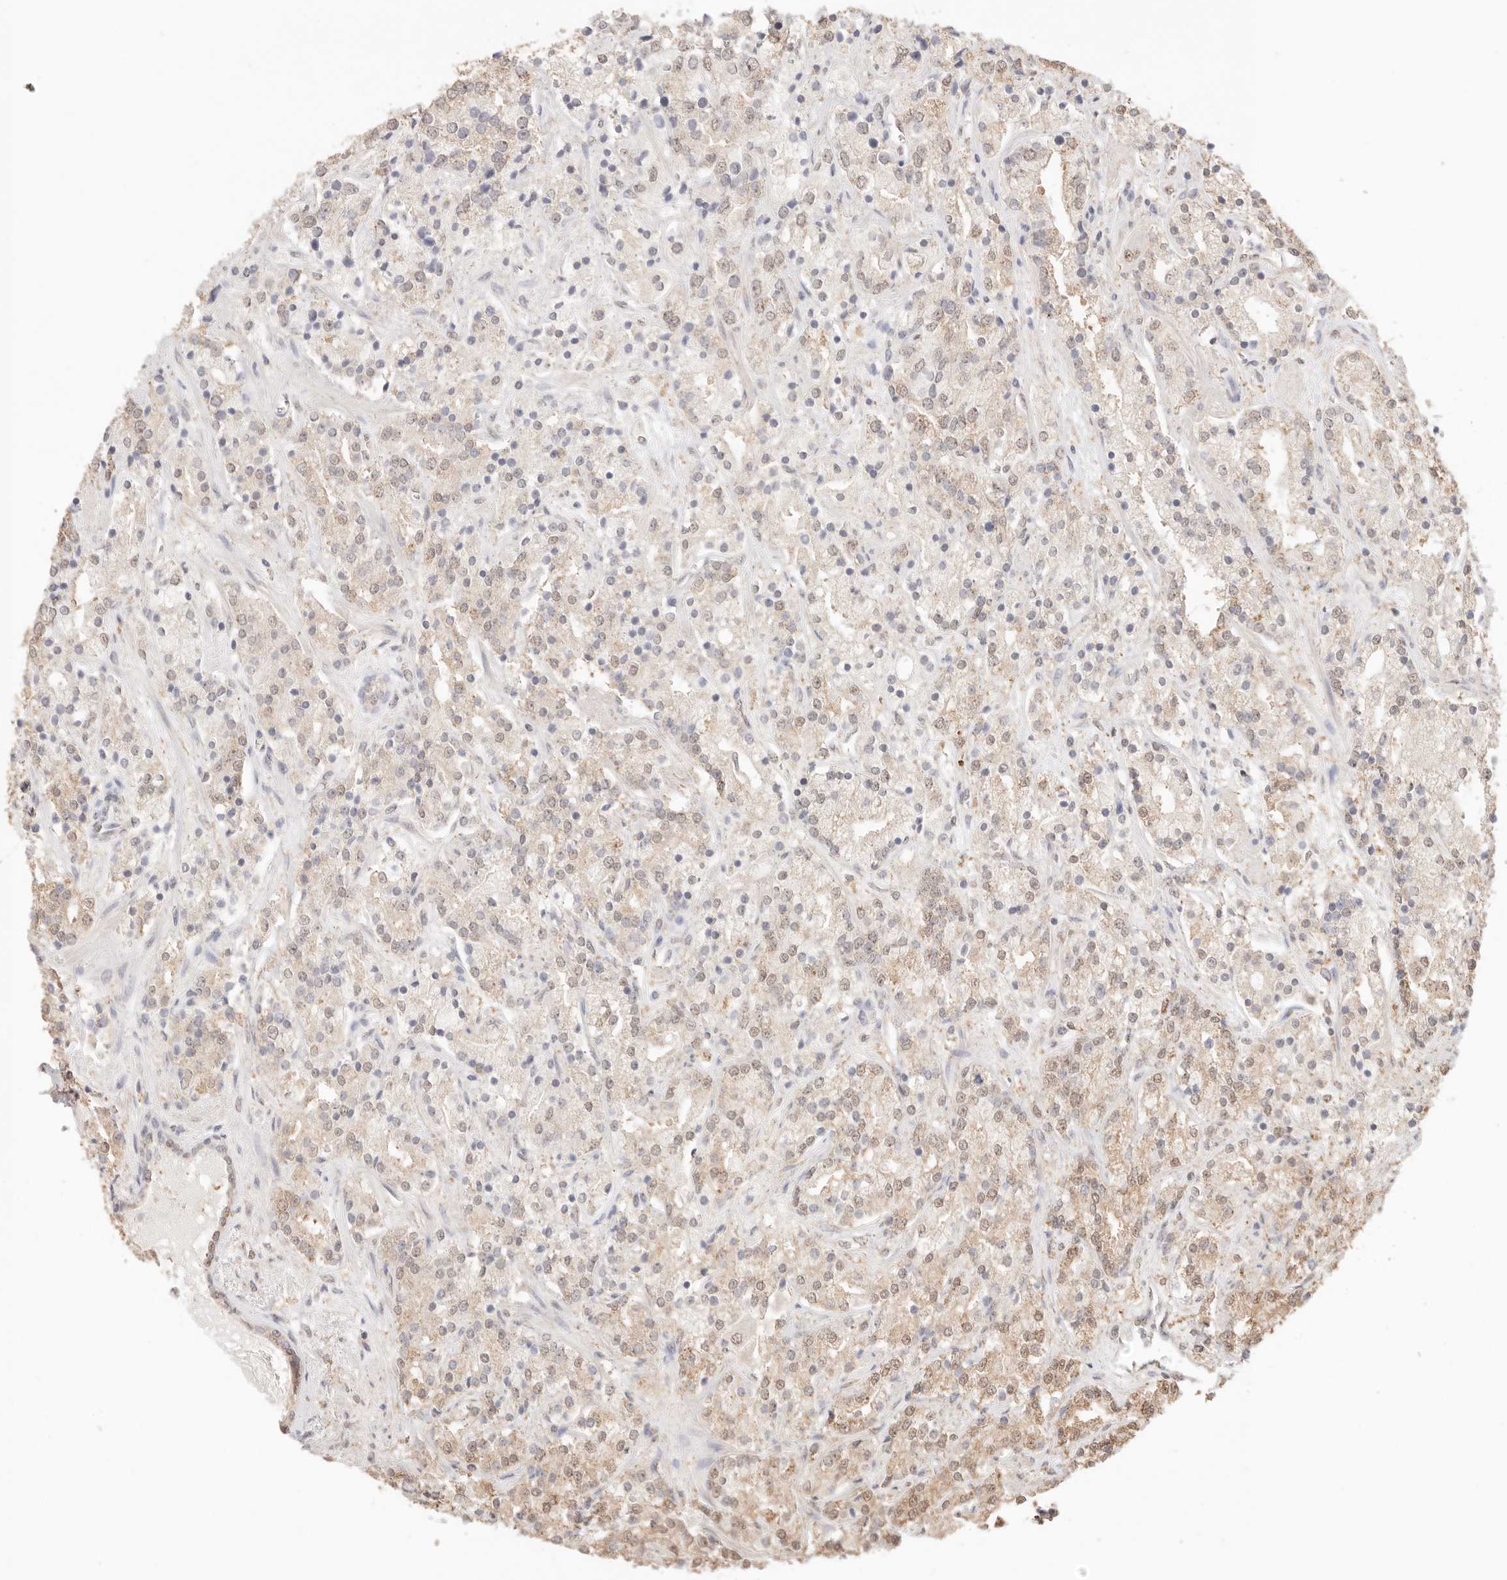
{"staining": {"intensity": "moderate", "quantity": "25%-75%", "location": "cytoplasmic/membranous"}, "tissue": "prostate cancer", "cell_type": "Tumor cells", "image_type": "cancer", "snomed": [{"axis": "morphology", "description": "Adenocarcinoma, High grade"}, {"axis": "topography", "description": "Prostate"}], "caption": "Moderate cytoplasmic/membranous positivity for a protein is identified in about 25%-75% of tumor cells of prostate high-grade adenocarcinoma using IHC.", "gene": "IL1R2", "patient": {"sex": "male", "age": 71}}